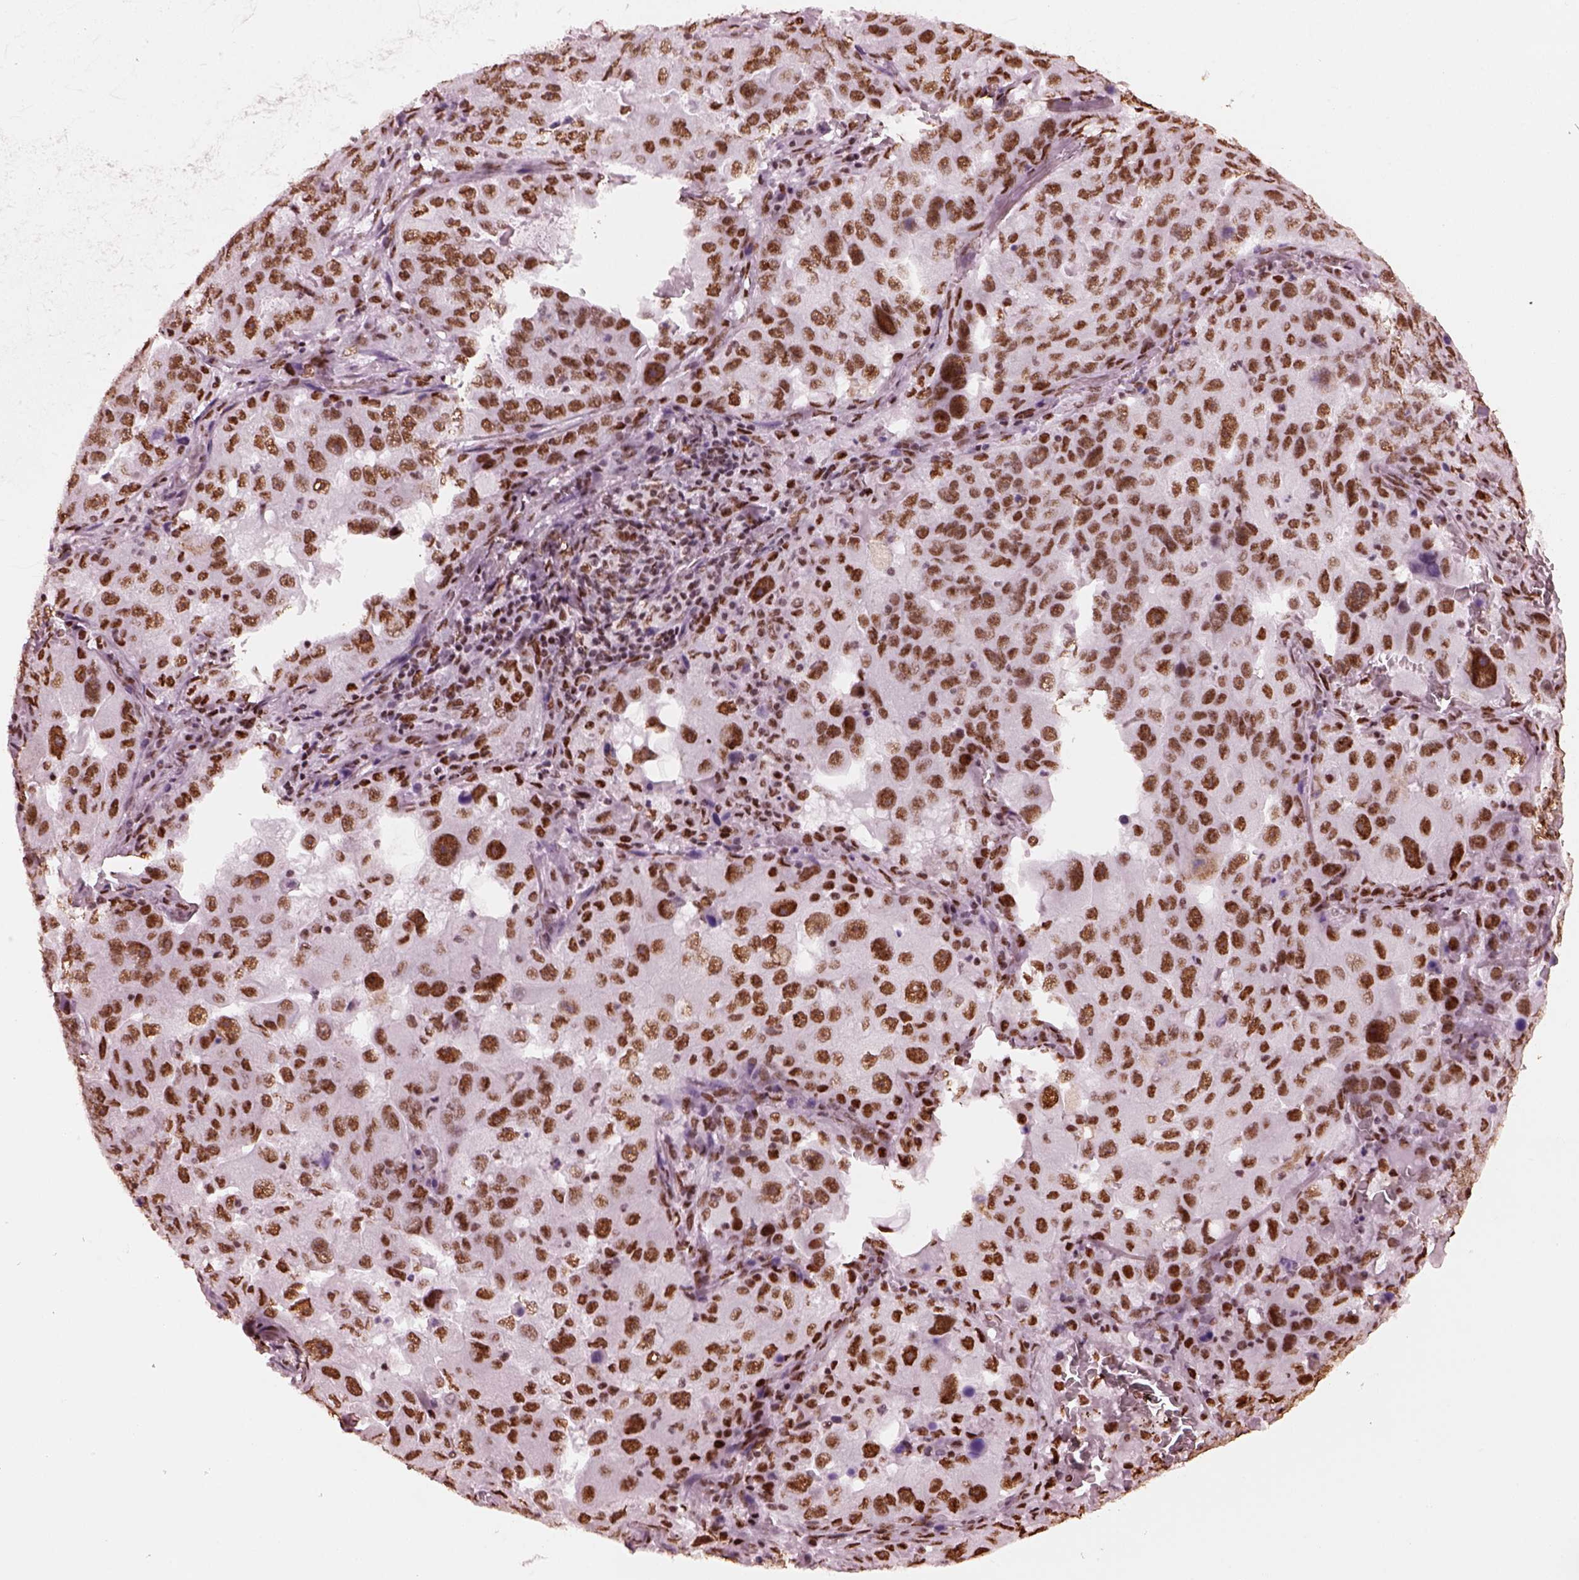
{"staining": {"intensity": "strong", "quantity": ">75%", "location": "nuclear"}, "tissue": "lung cancer", "cell_type": "Tumor cells", "image_type": "cancer", "snomed": [{"axis": "morphology", "description": "Adenocarcinoma, NOS"}, {"axis": "topography", "description": "Lung"}], "caption": "A high amount of strong nuclear positivity is identified in about >75% of tumor cells in lung cancer (adenocarcinoma) tissue.", "gene": "CBFA2T3", "patient": {"sex": "female", "age": 61}}